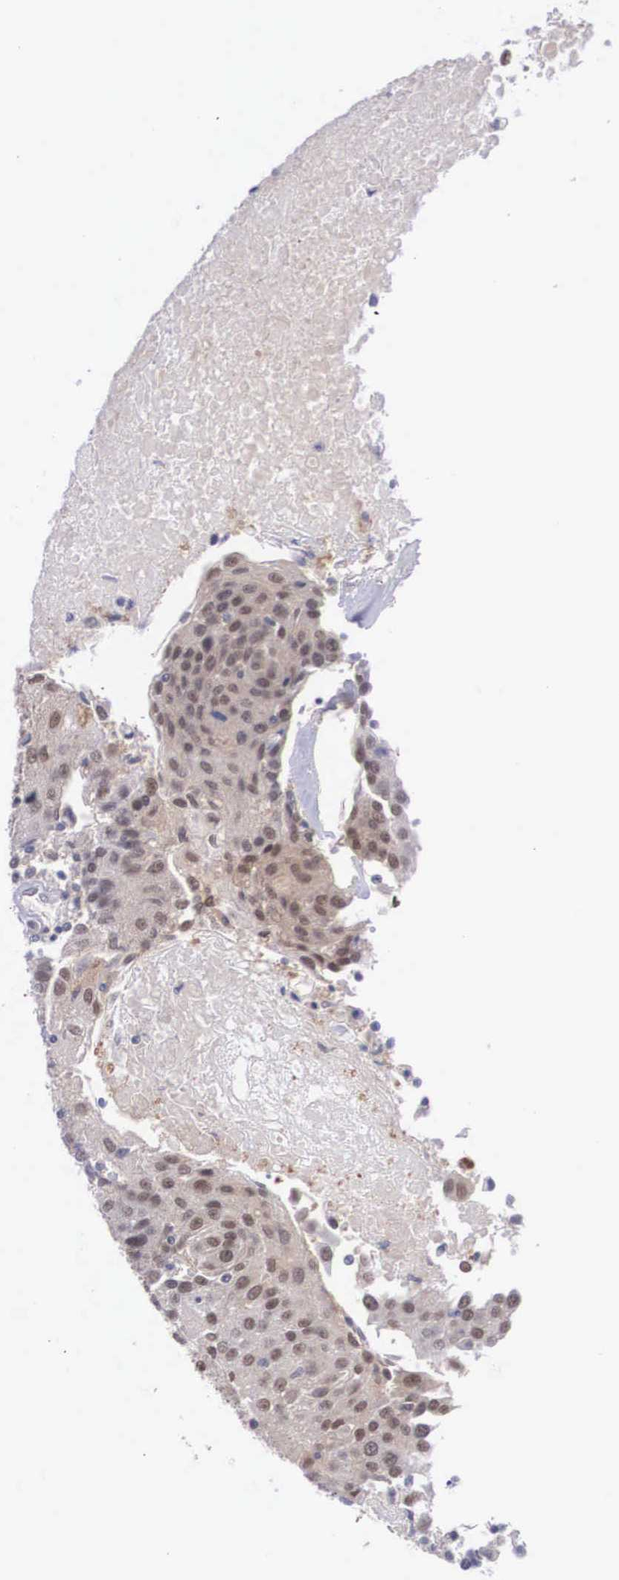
{"staining": {"intensity": "moderate", "quantity": ">75%", "location": "cytoplasmic/membranous,nuclear"}, "tissue": "urothelial cancer", "cell_type": "Tumor cells", "image_type": "cancer", "snomed": [{"axis": "morphology", "description": "Urothelial carcinoma, High grade"}, {"axis": "topography", "description": "Urinary bladder"}], "caption": "DAB (3,3'-diaminobenzidine) immunohistochemical staining of human urothelial carcinoma (high-grade) reveals moderate cytoplasmic/membranous and nuclear protein staining in about >75% of tumor cells.", "gene": "NINL", "patient": {"sex": "female", "age": 85}}